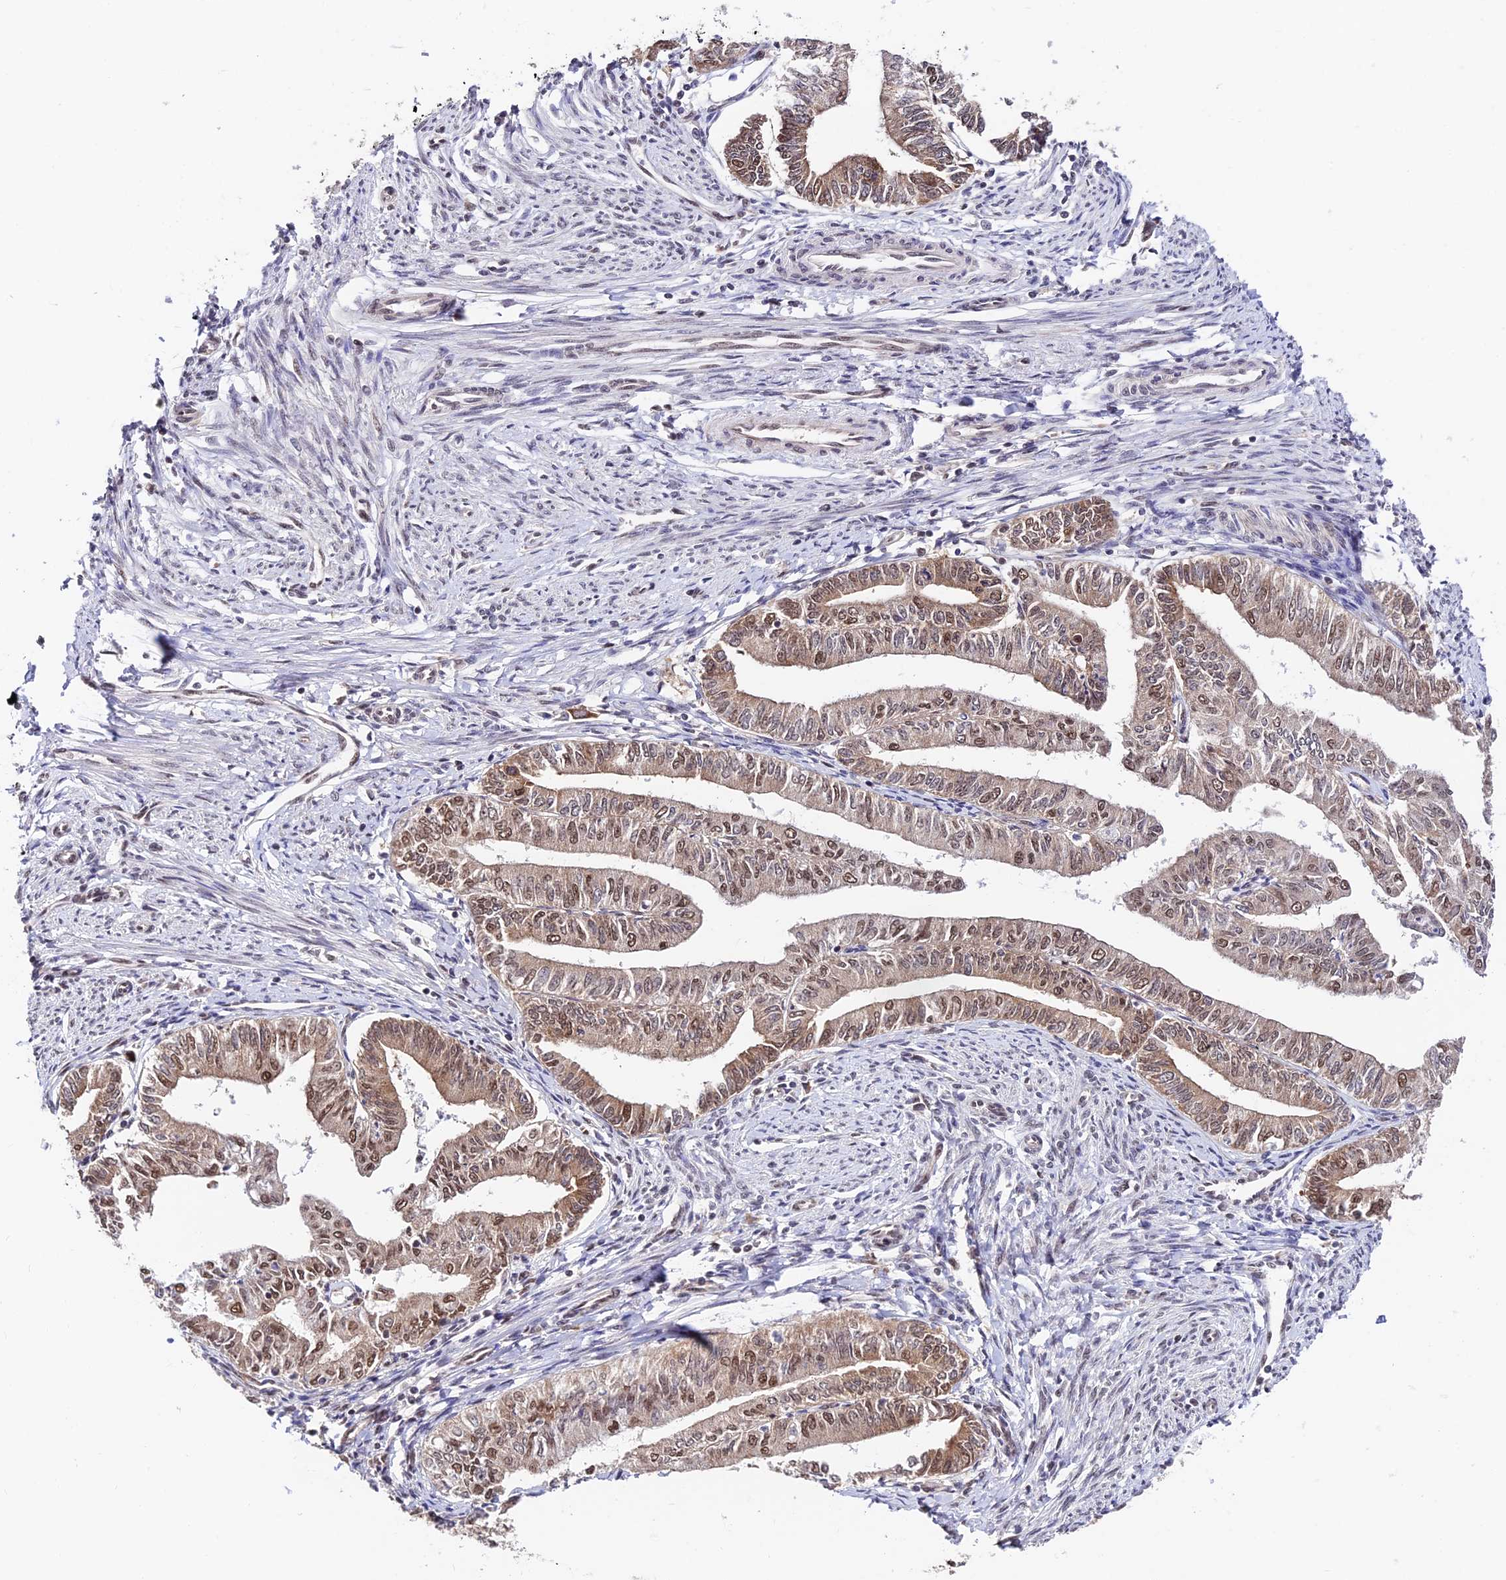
{"staining": {"intensity": "moderate", "quantity": ">75%", "location": "cytoplasmic/membranous,nuclear"}, "tissue": "endometrial cancer", "cell_type": "Tumor cells", "image_type": "cancer", "snomed": [{"axis": "morphology", "description": "Adenocarcinoma, NOS"}, {"axis": "topography", "description": "Endometrium"}], "caption": "Moderate cytoplasmic/membranous and nuclear expression for a protein is present in about >75% of tumor cells of endometrial adenocarcinoma using IHC.", "gene": "RBM42", "patient": {"sex": "female", "age": 66}}